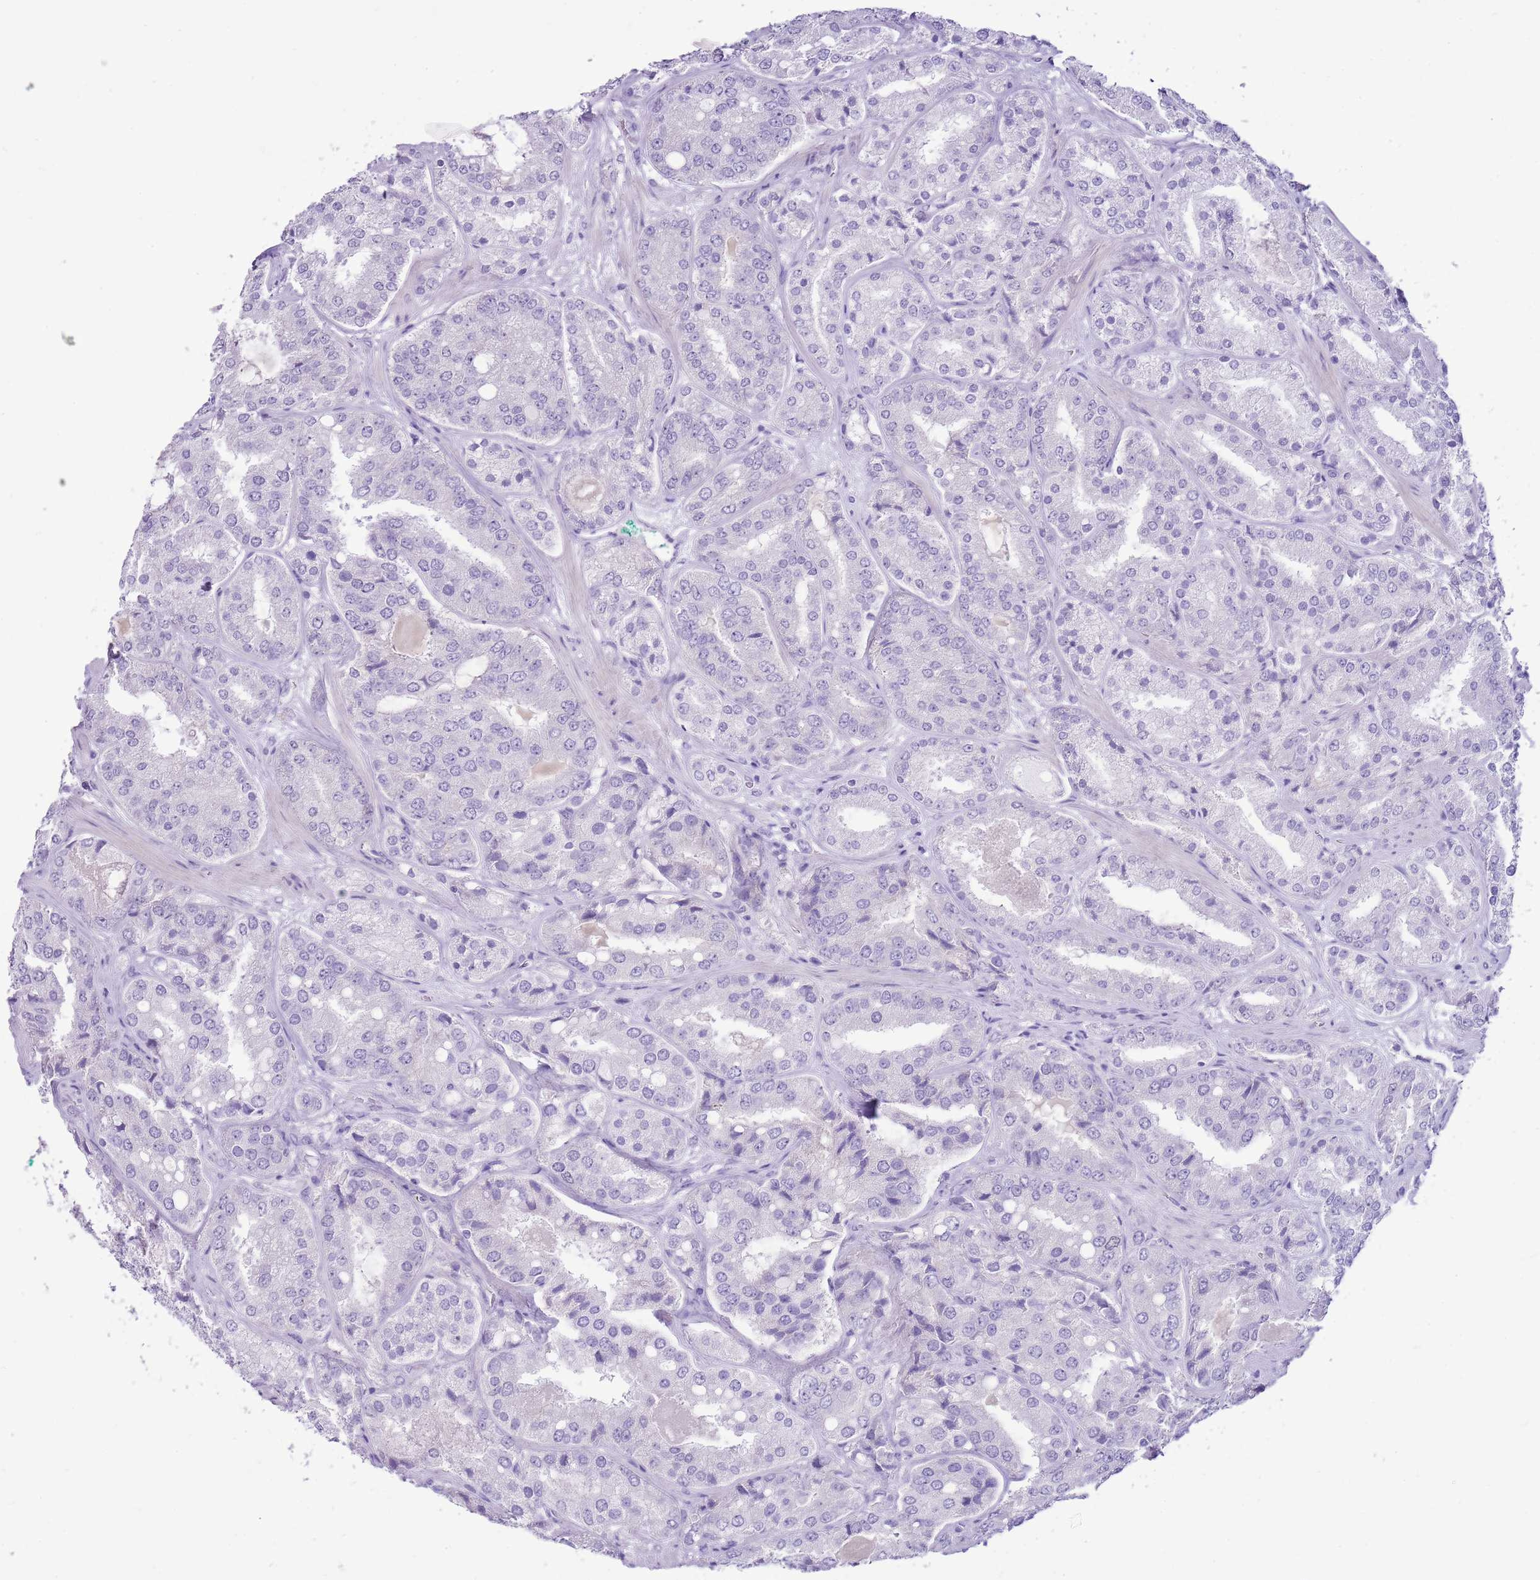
{"staining": {"intensity": "negative", "quantity": "none", "location": "none"}, "tissue": "prostate cancer", "cell_type": "Tumor cells", "image_type": "cancer", "snomed": [{"axis": "morphology", "description": "Adenocarcinoma, High grade"}, {"axis": "topography", "description": "Prostate"}], "caption": "Immunohistochemistry (IHC) histopathology image of human prostate cancer (adenocarcinoma (high-grade)) stained for a protein (brown), which demonstrates no positivity in tumor cells.", "gene": "FBRSL1", "patient": {"sex": "male", "age": 63}}